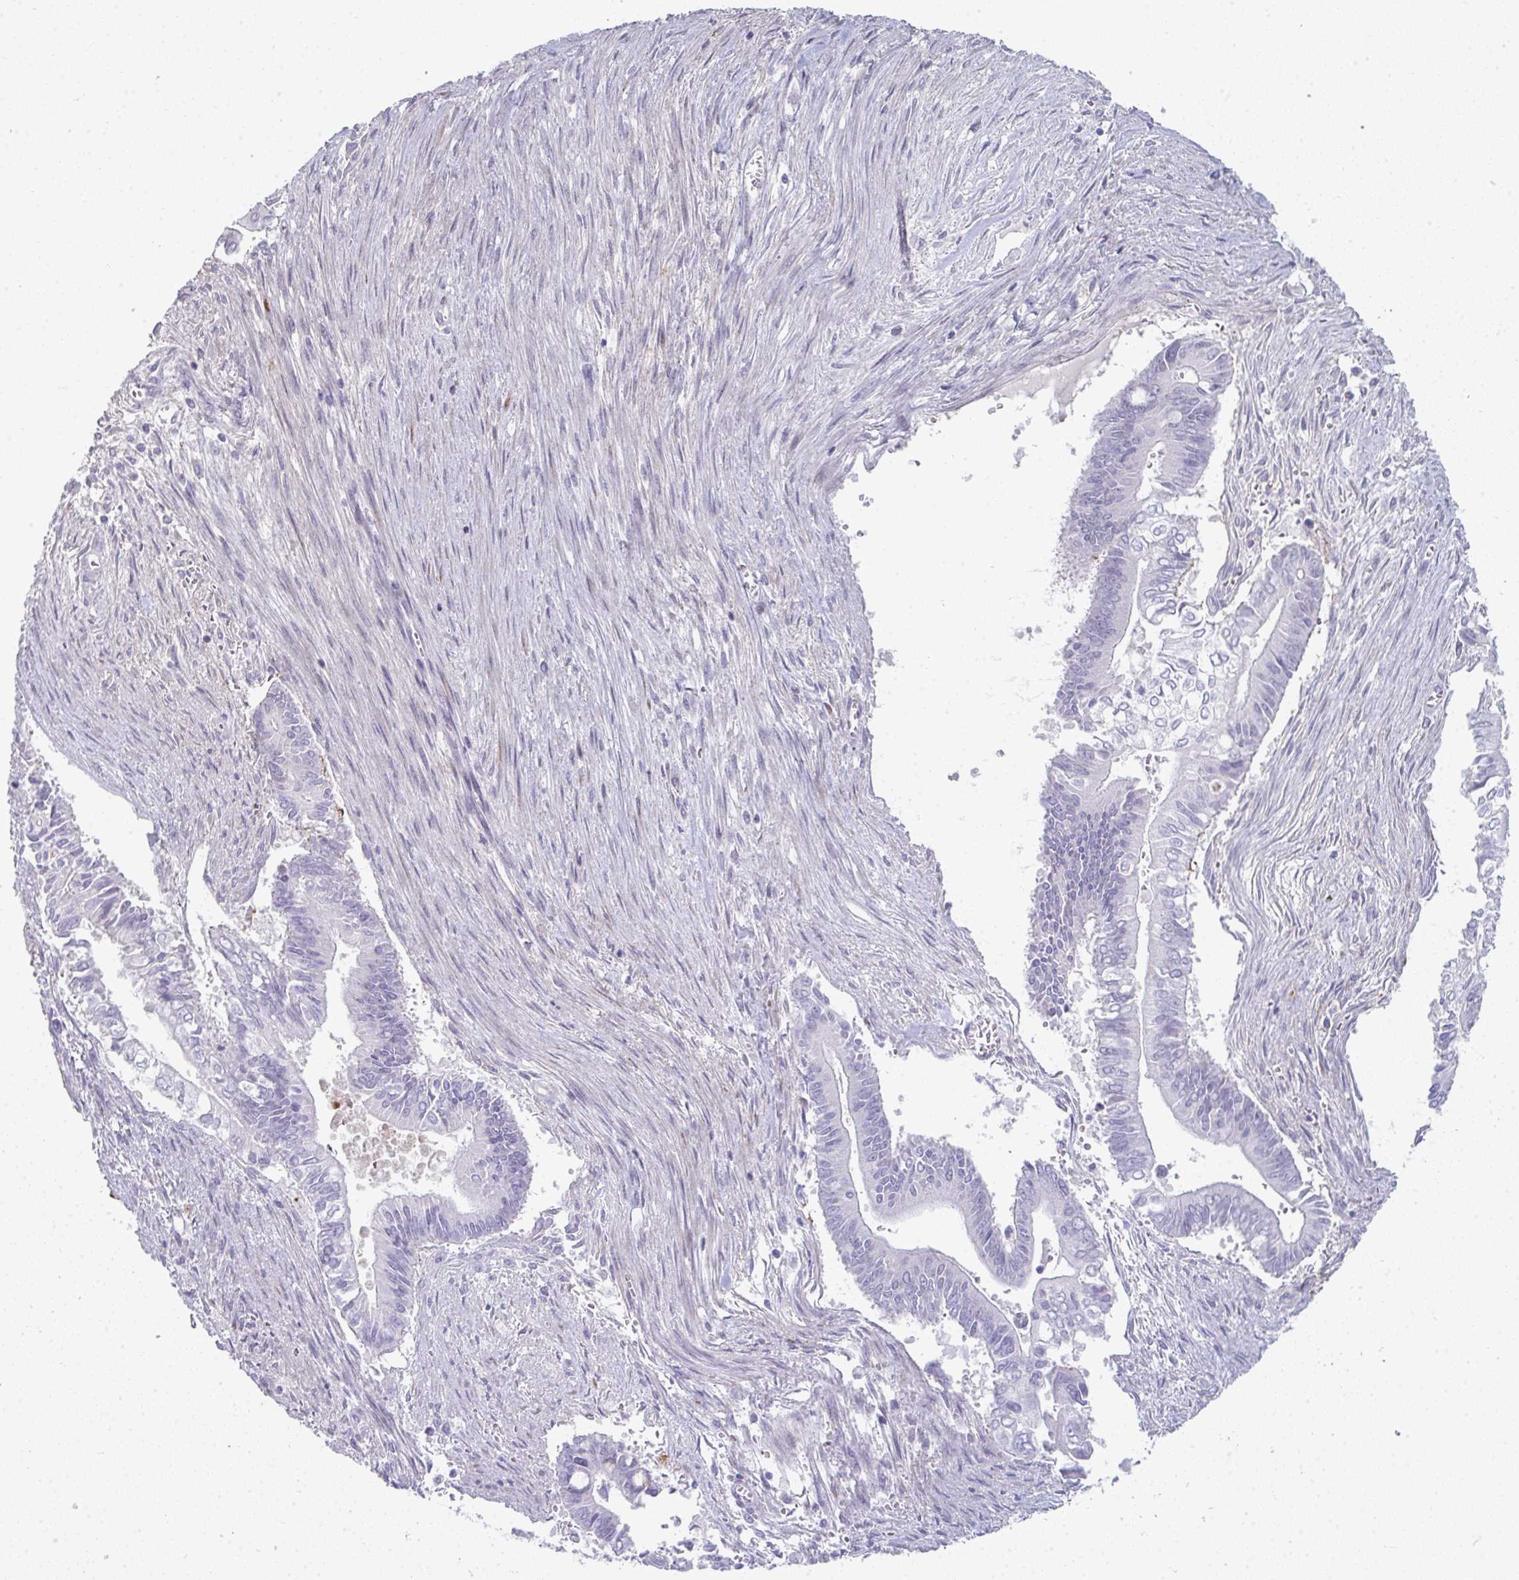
{"staining": {"intensity": "negative", "quantity": "none", "location": "none"}, "tissue": "pancreatic cancer", "cell_type": "Tumor cells", "image_type": "cancer", "snomed": [{"axis": "morphology", "description": "Adenocarcinoma, NOS"}, {"axis": "topography", "description": "Pancreas"}], "caption": "DAB immunohistochemical staining of pancreatic cancer demonstrates no significant staining in tumor cells.", "gene": "A1CF", "patient": {"sex": "male", "age": 68}}